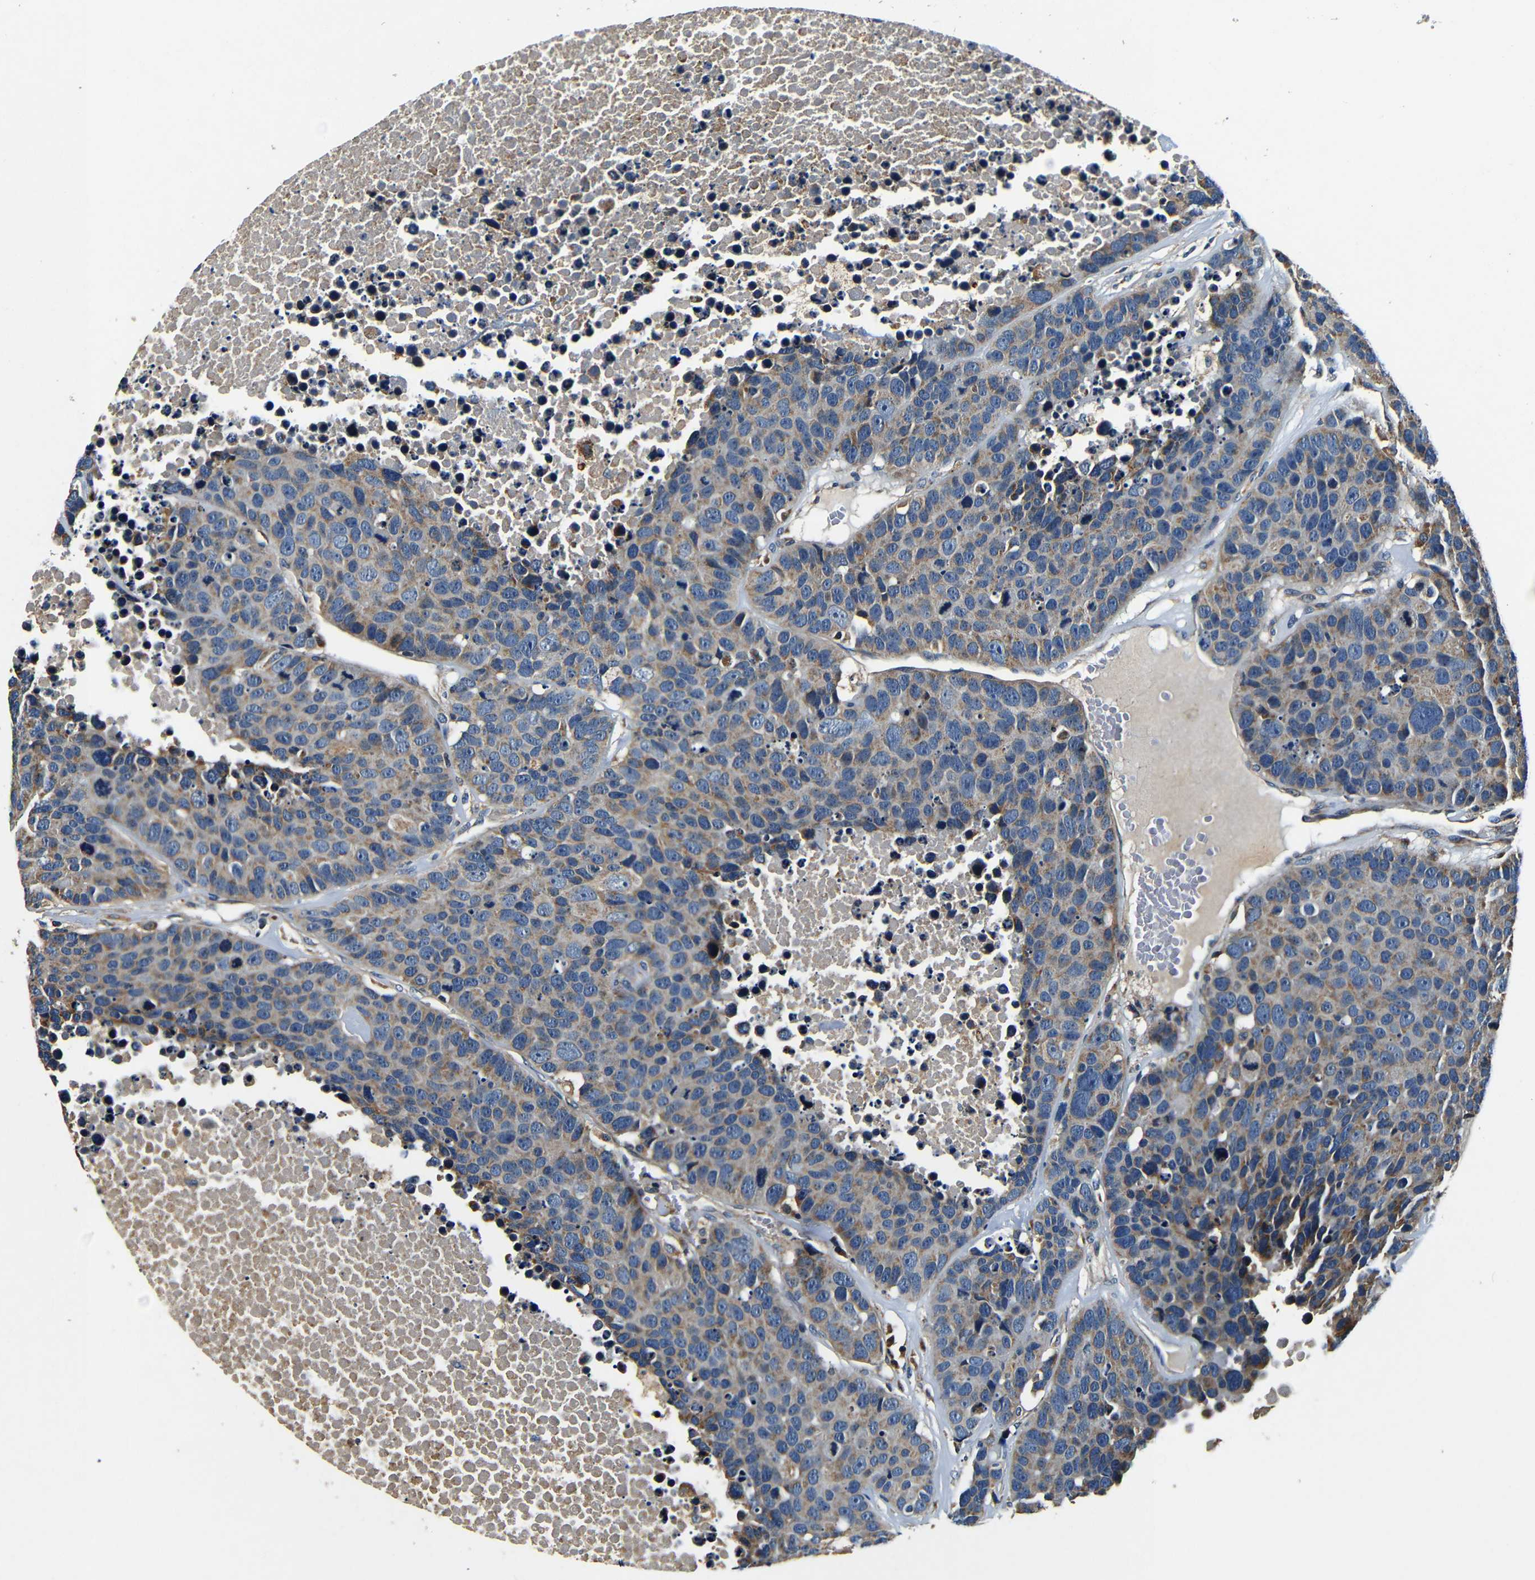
{"staining": {"intensity": "moderate", "quantity": "25%-75%", "location": "cytoplasmic/membranous"}, "tissue": "carcinoid", "cell_type": "Tumor cells", "image_type": "cancer", "snomed": [{"axis": "morphology", "description": "Carcinoid, malignant, NOS"}, {"axis": "topography", "description": "Lung"}], "caption": "Immunohistochemical staining of malignant carcinoid reveals medium levels of moderate cytoplasmic/membranous protein positivity in about 25%-75% of tumor cells.", "gene": "MTX1", "patient": {"sex": "male", "age": 60}}